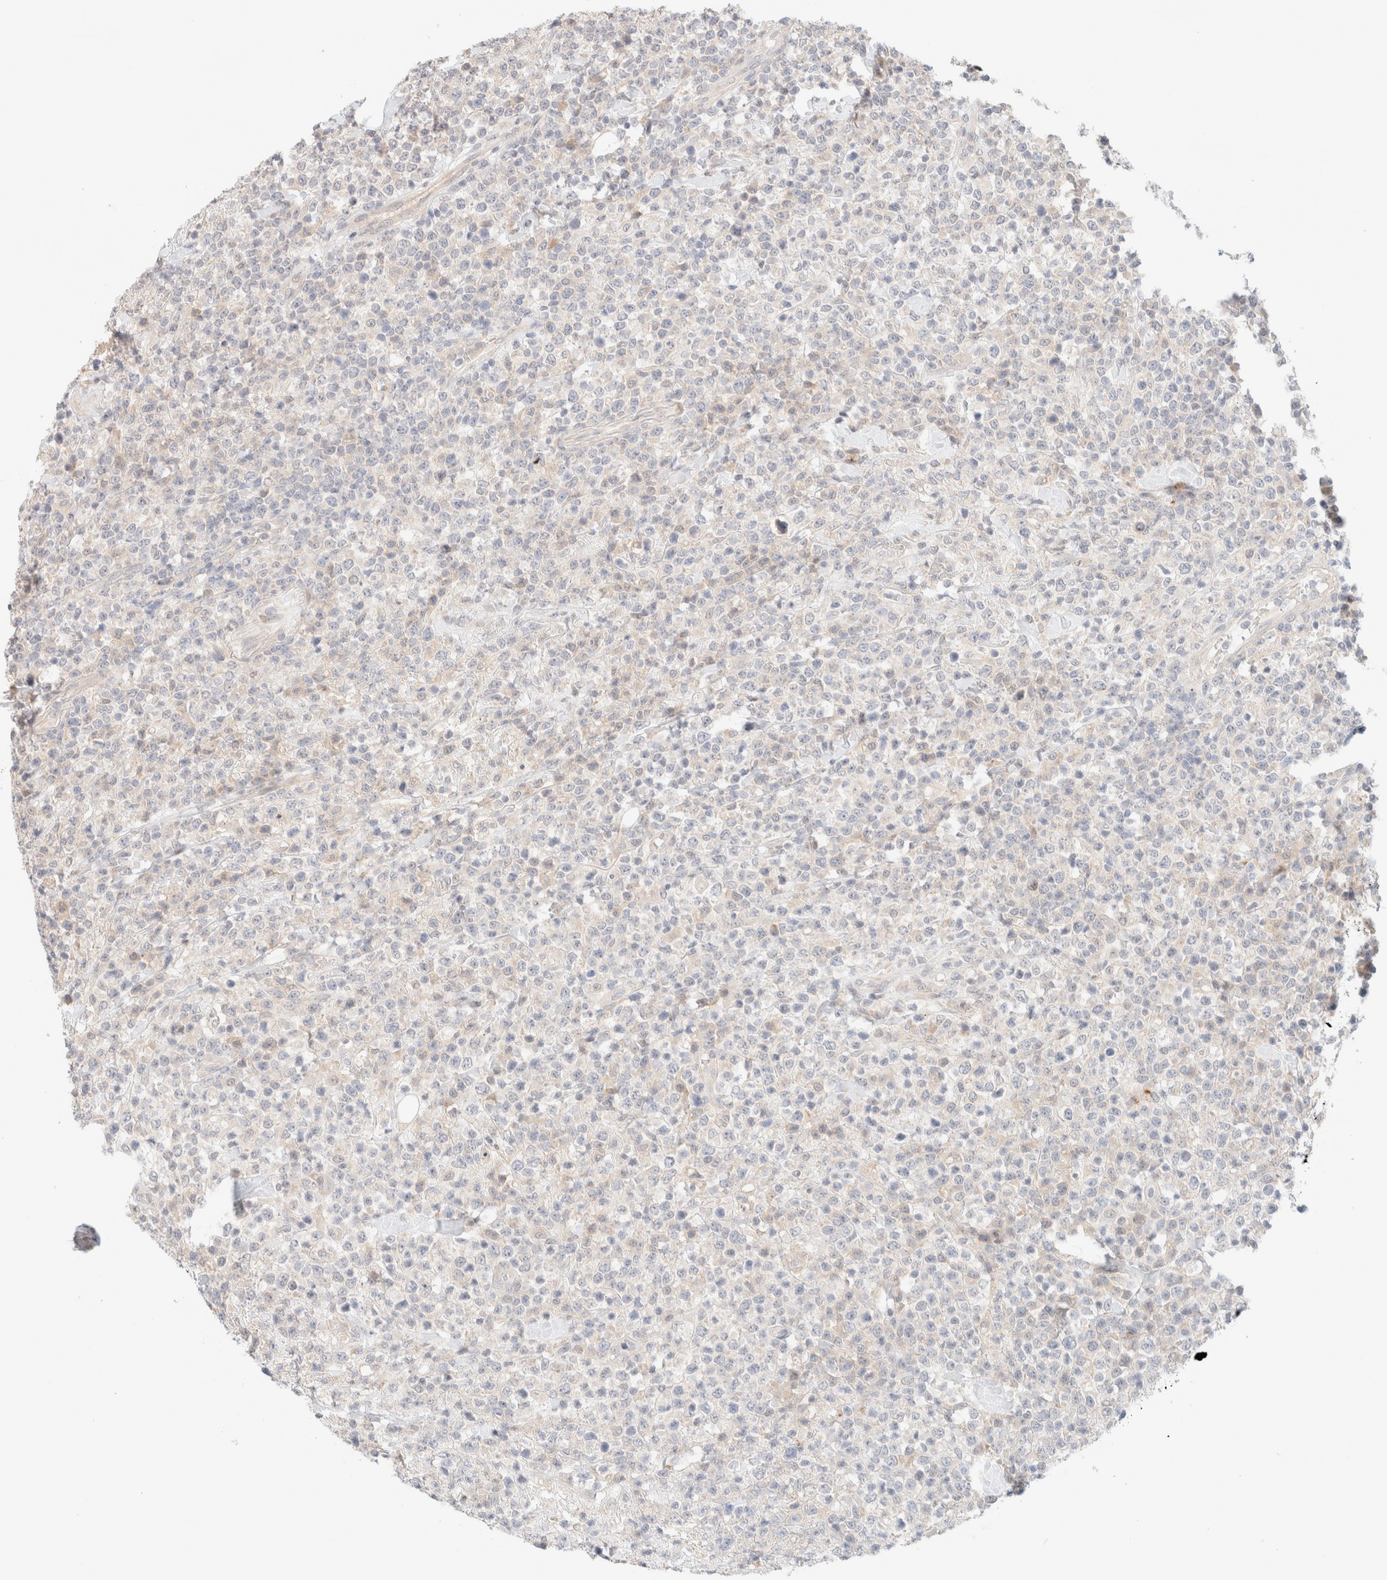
{"staining": {"intensity": "negative", "quantity": "none", "location": "none"}, "tissue": "lymphoma", "cell_type": "Tumor cells", "image_type": "cancer", "snomed": [{"axis": "morphology", "description": "Malignant lymphoma, non-Hodgkin's type, High grade"}, {"axis": "topography", "description": "Colon"}], "caption": "An image of lymphoma stained for a protein displays no brown staining in tumor cells.", "gene": "SGSM2", "patient": {"sex": "female", "age": 53}}